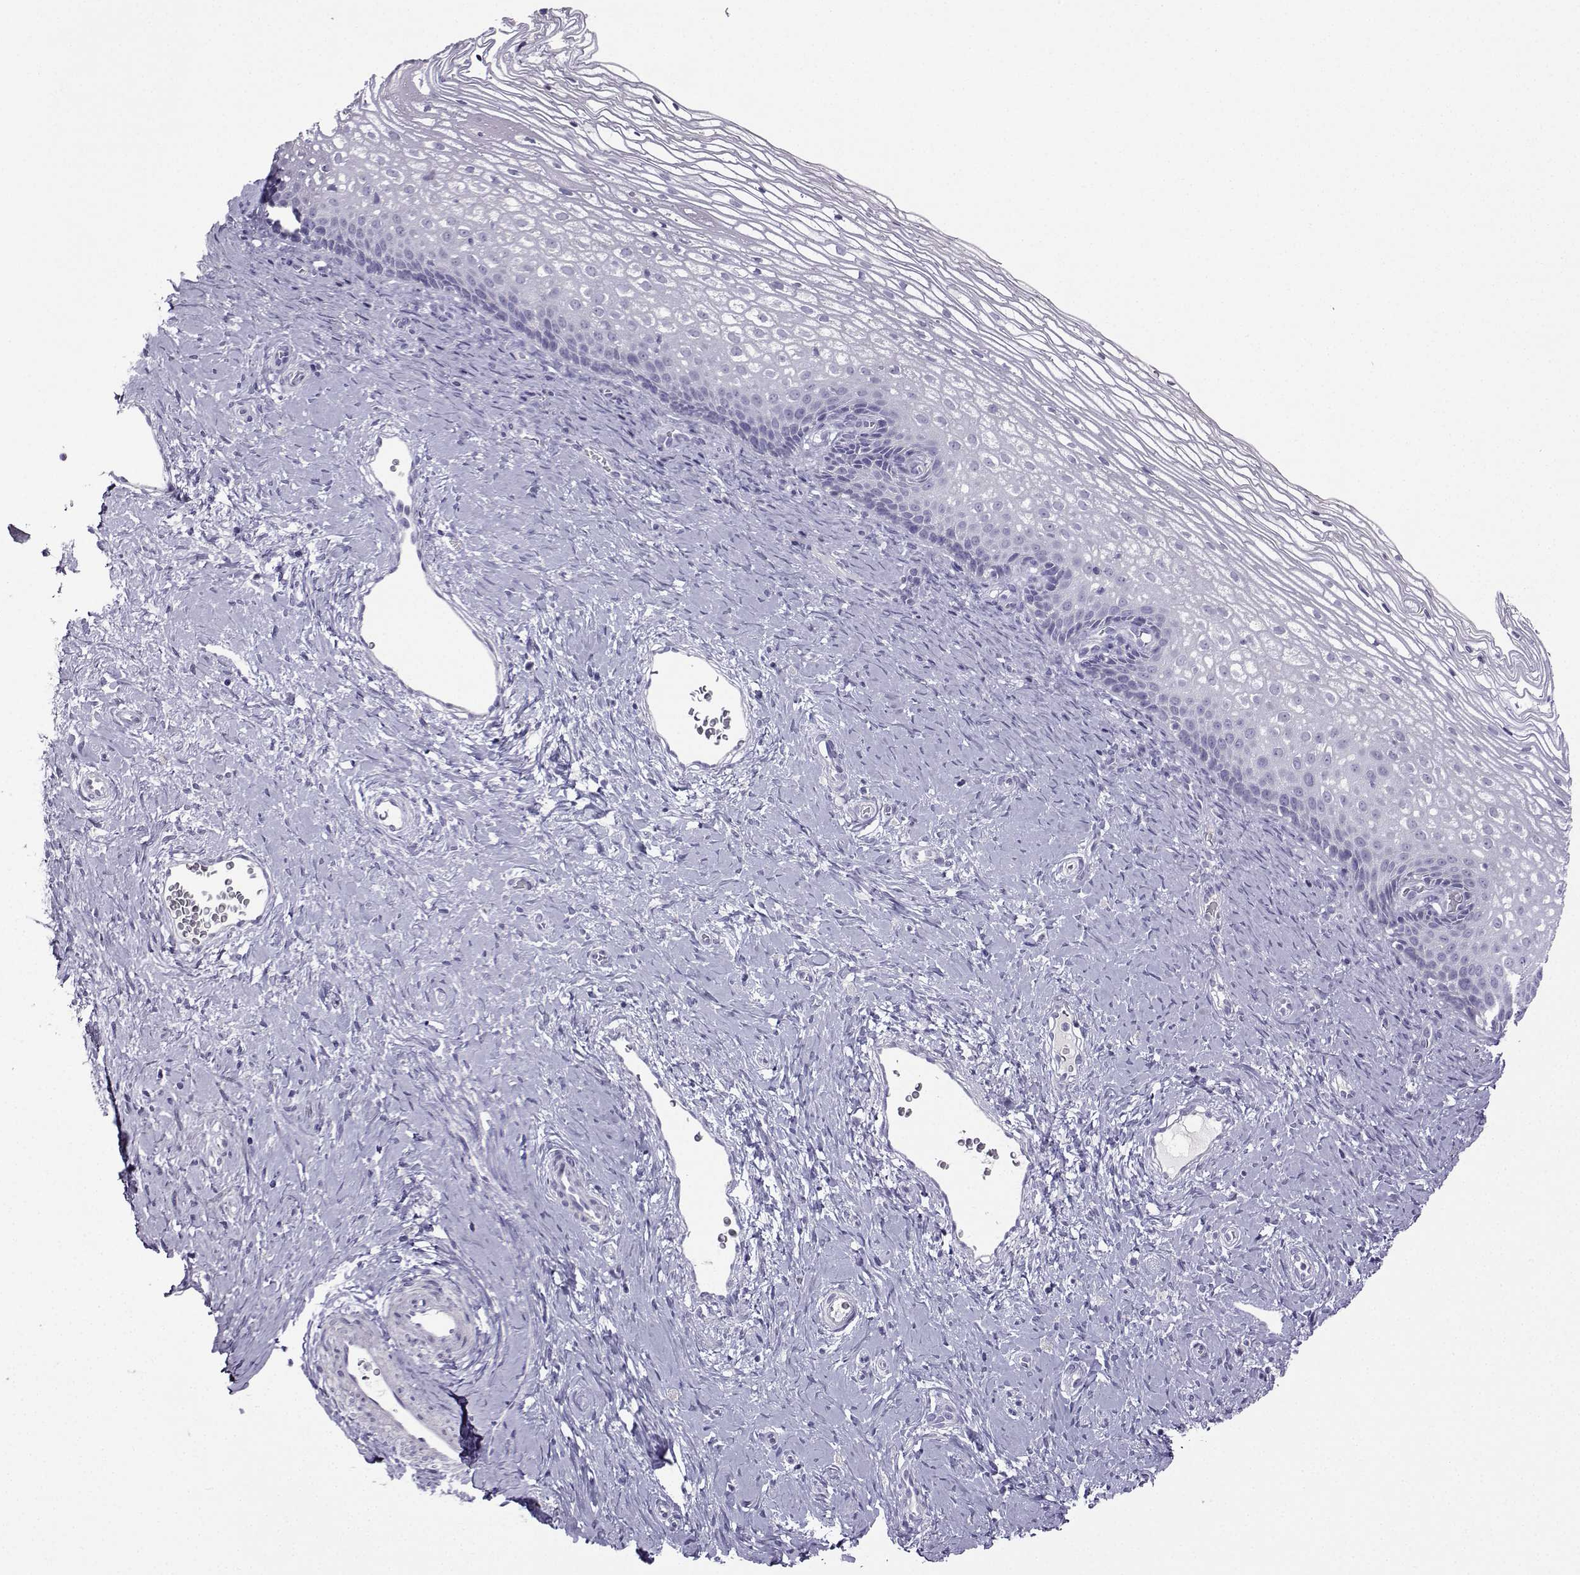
{"staining": {"intensity": "negative", "quantity": "none", "location": "none"}, "tissue": "cervix", "cell_type": "Glandular cells", "image_type": "normal", "snomed": [{"axis": "morphology", "description": "Normal tissue, NOS"}, {"axis": "topography", "description": "Cervix"}], "caption": "DAB (3,3'-diaminobenzidine) immunohistochemical staining of benign human cervix demonstrates no significant expression in glandular cells.", "gene": "FBXO24", "patient": {"sex": "female", "age": 34}}